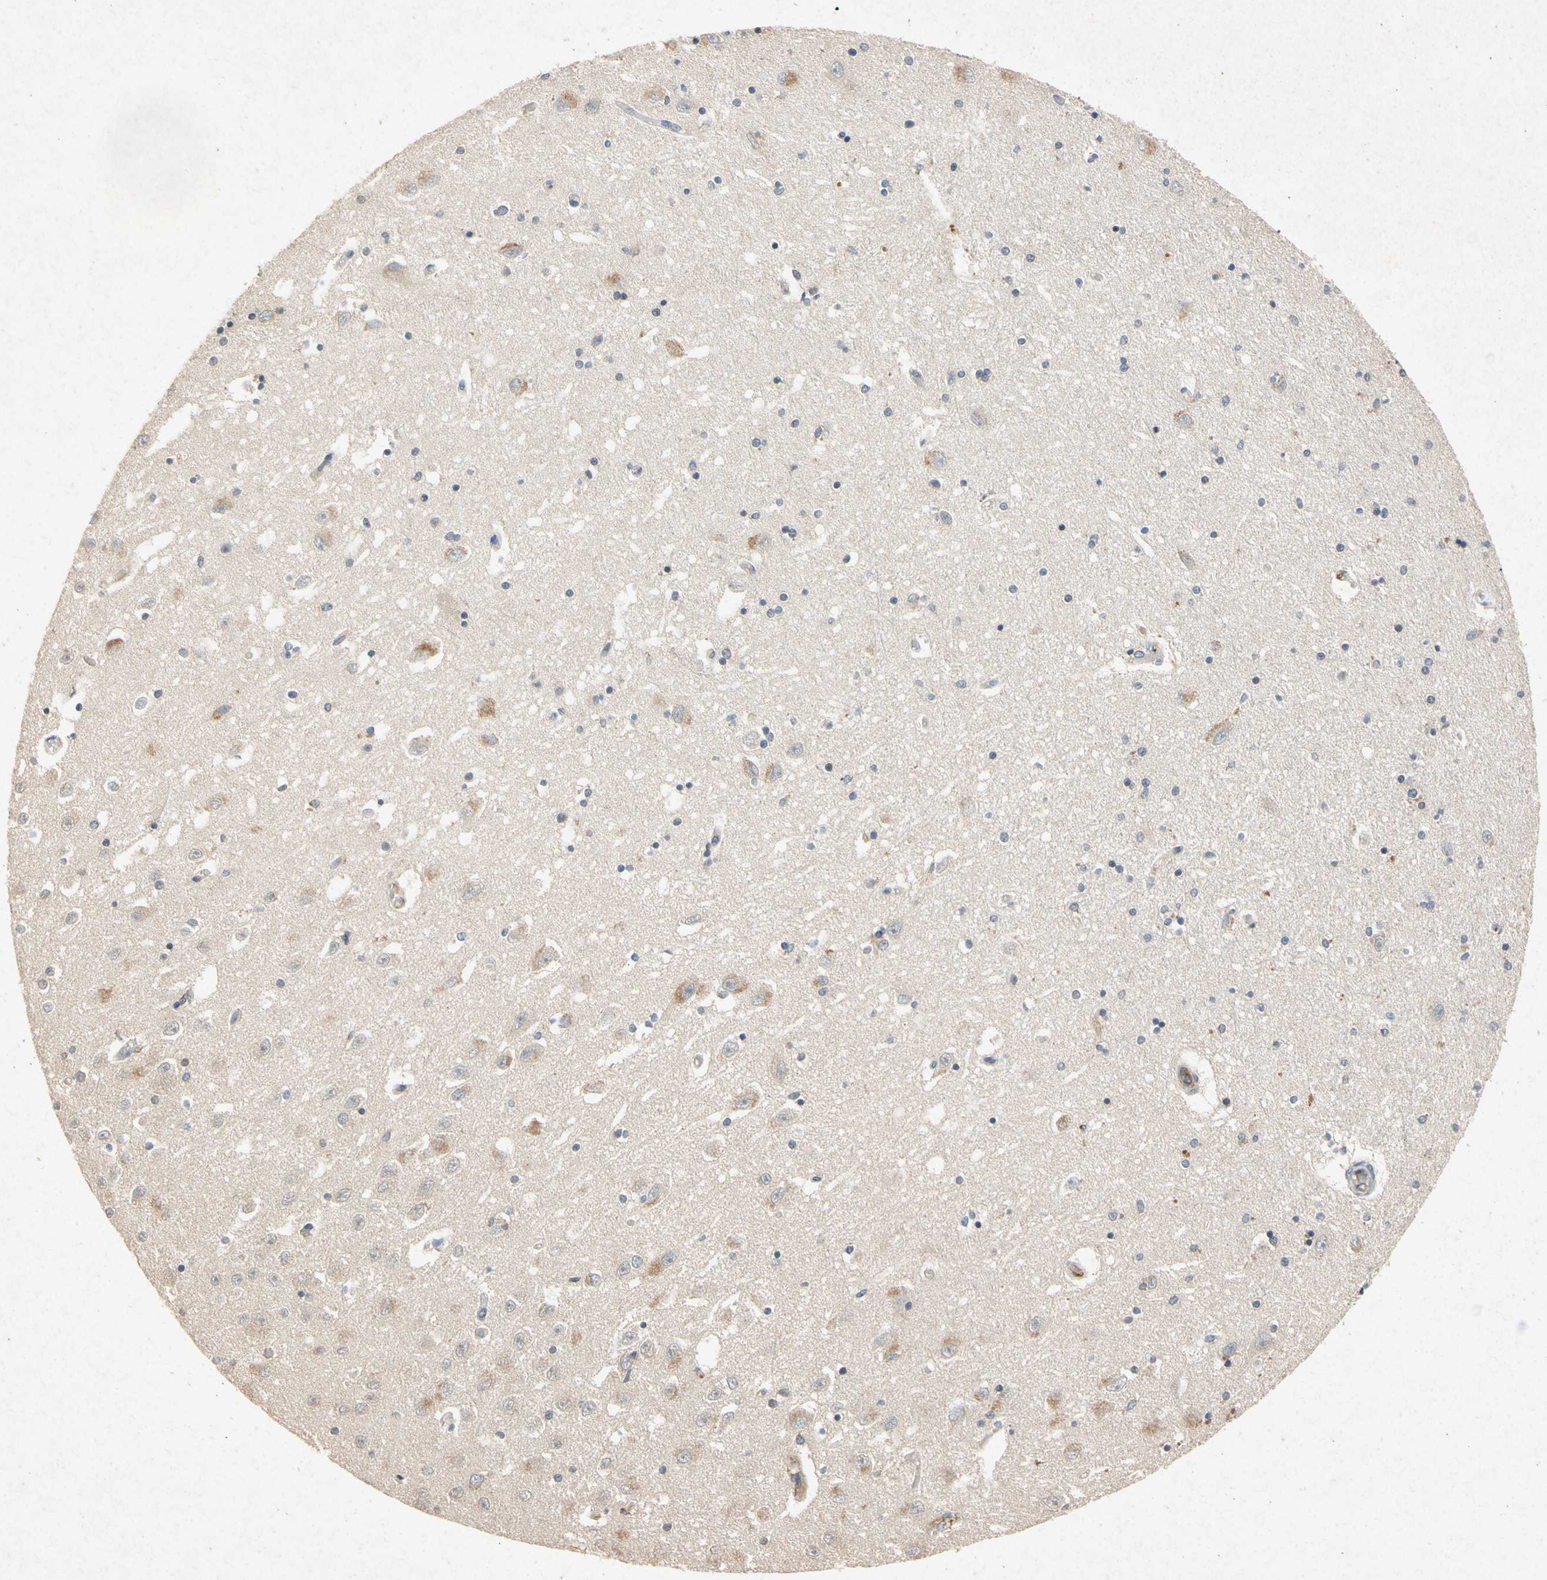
{"staining": {"intensity": "weak", "quantity": "<25%", "location": "cytoplasmic/membranous"}, "tissue": "hippocampus", "cell_type": "Glial cells", "image_type": "normal", "snomed": [{"axis": "morphology", "description": "Normal tissue, NOS"}, {"axis": "topography", "description": "Hippocampus"}], "caption": "Human hippocampus stained for a protein using immunohistochemistry (IHC) reveals no positivity in glial cells.", "gene": "RPS6KA1", "patient": {"sex": "female", "age": 54}}